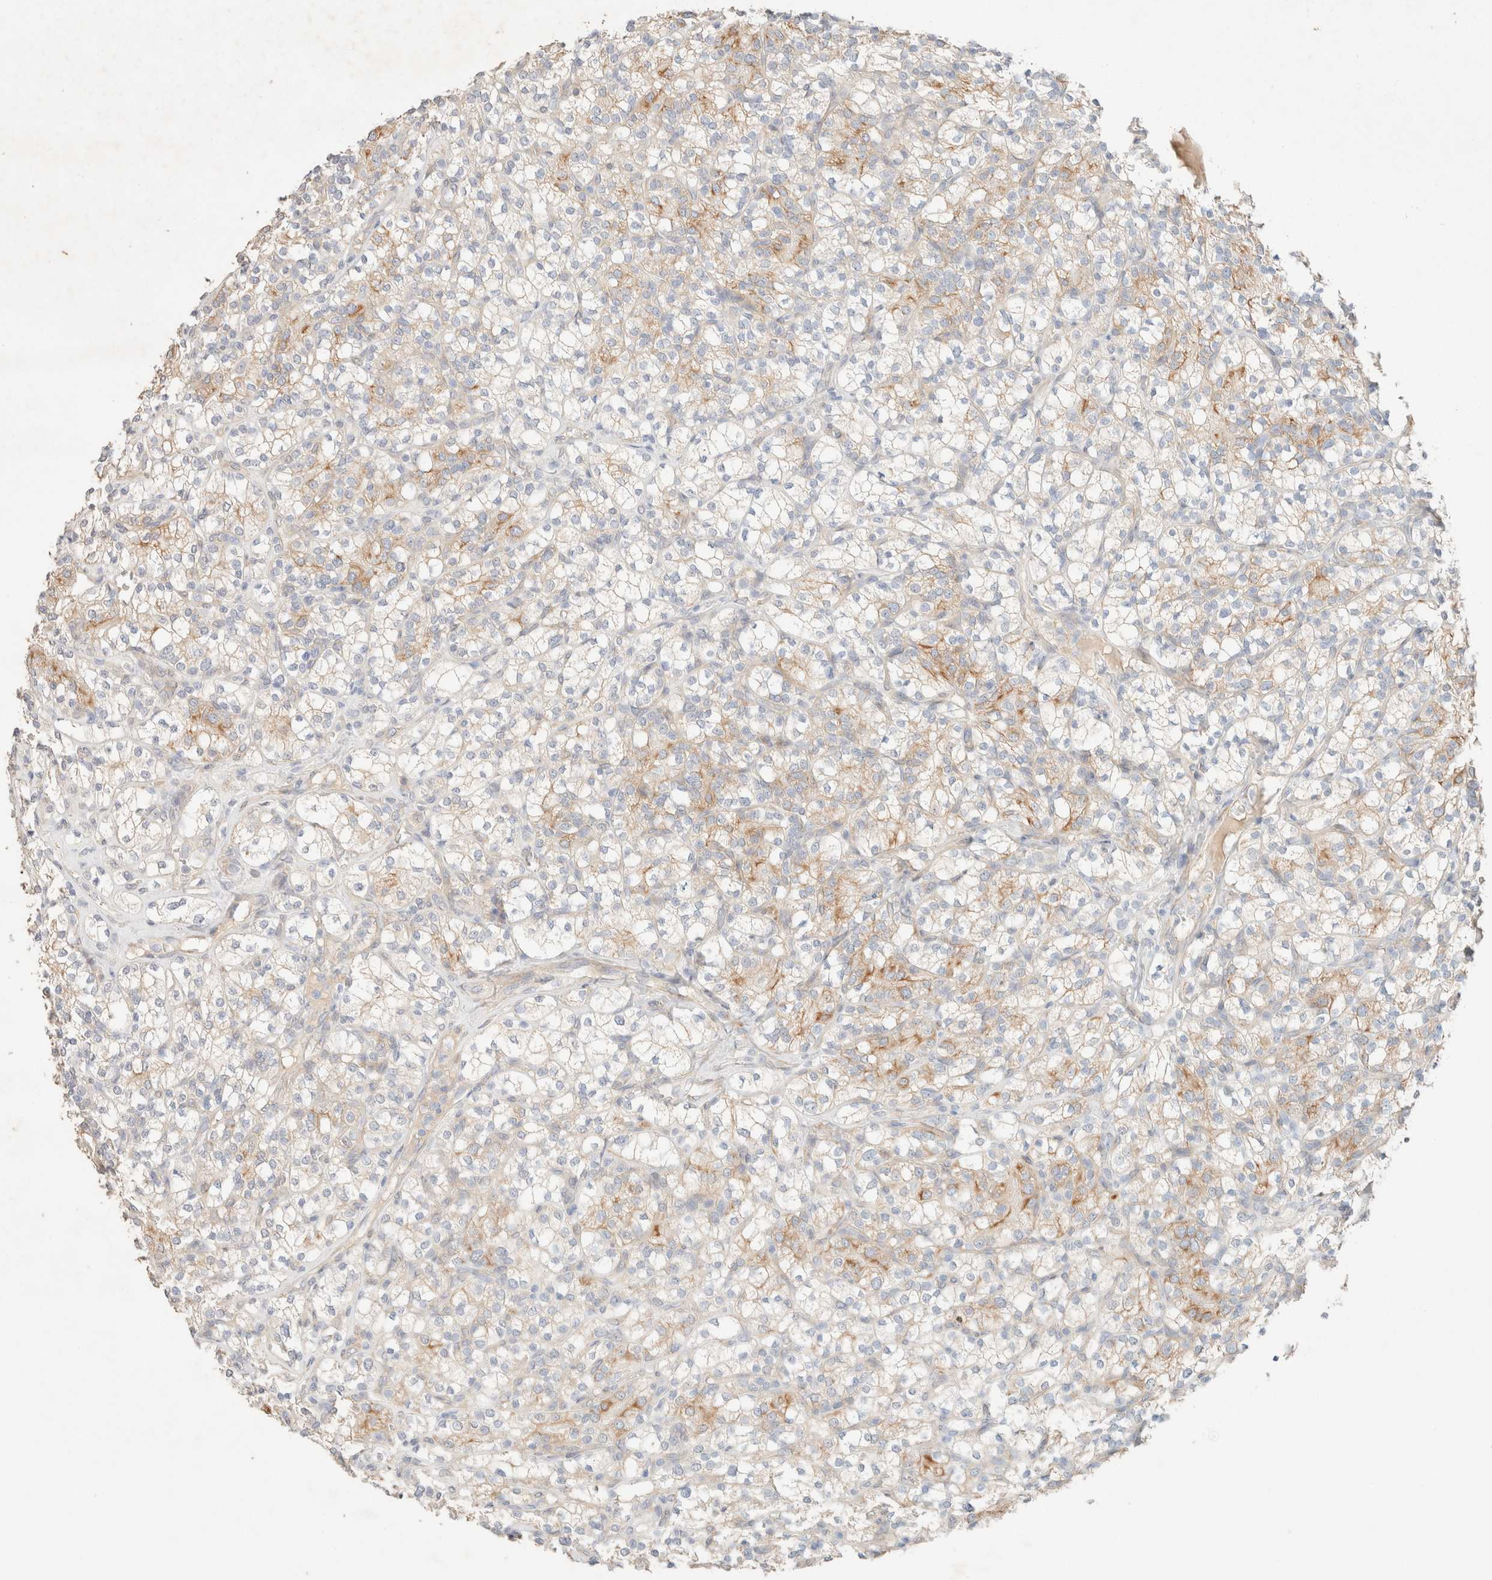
{"staining": {"intensity": "moderate", "quantity": "<25%", "location": "cytoplasmic/membranous"}, "tissue": "renal cancer", "cell_type": "Tumor cells", "image_type": "cancer", "snomed": [{"axis": "morphology", "description": "Adenocarcinoma, NOS"}, {"axis": "topography", "description": "Kidney"}], "caption": "A micrograph showing moderate cytoplasmic/membranous expression in about <25% of tumor cells in renal cancer, as visualized by brown immunohistochemical staining.", "gene": "CSNK1E", "patient": {"sex": "male", "age": 77}}